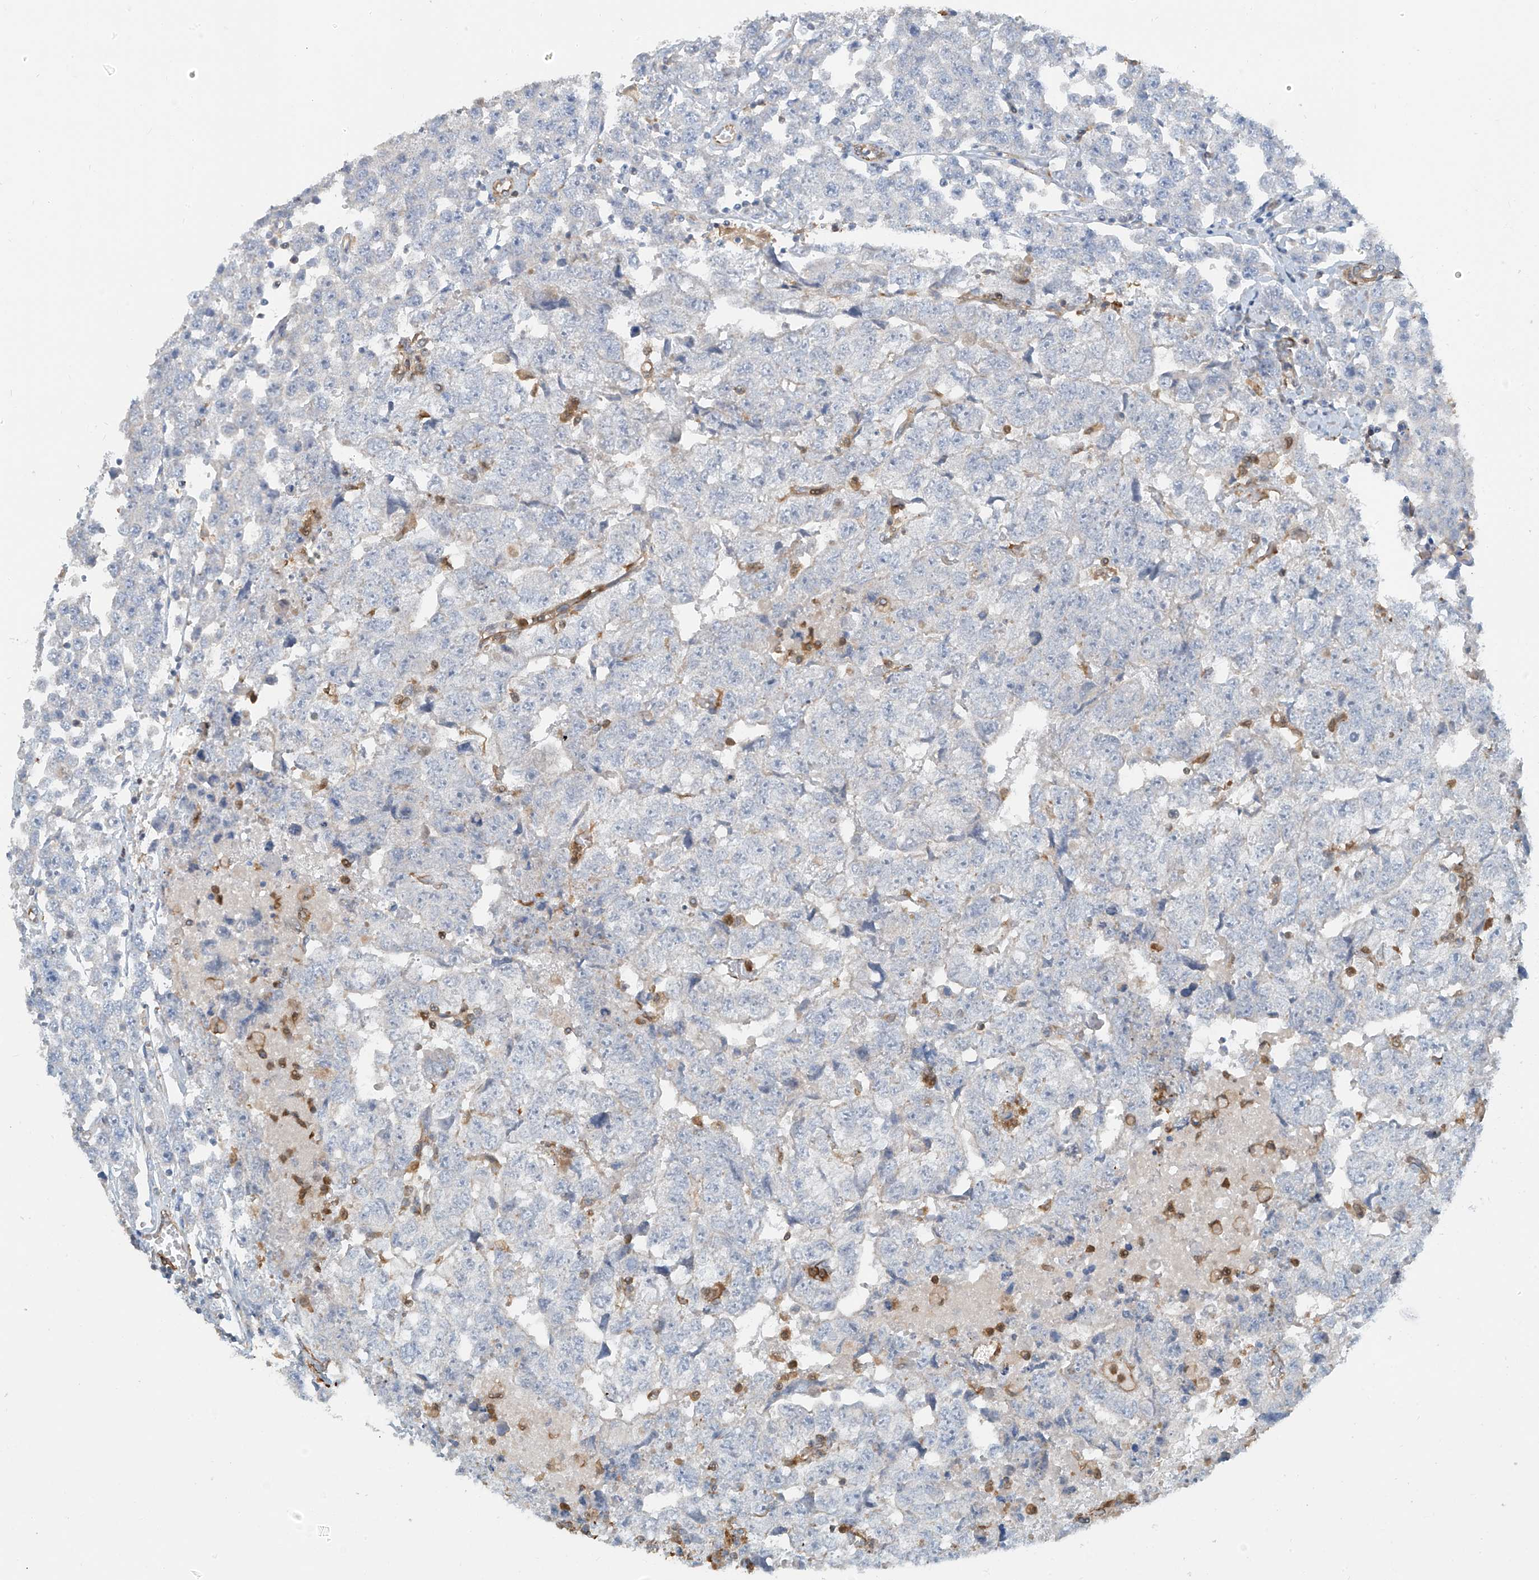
{"staining": {"intensity": "negative", "quantity": "none", "location": "none"}, "tissue": "testis cancer", "cell_type": "Tumor cells", "image_type": "cancer", "snomed": [{"axis": "morphology", "description": "Carcinoma, Embryonal, NOS"}, {"axis": "topography", "description": "Testis"}], "caption": "This is an immunohistochemistry (IHC) micrograph of human testis cancer. There is no expression in tumor cells.", "gene": "SH3BGRL3", "patient": {"sex": "male", "age": 36}}